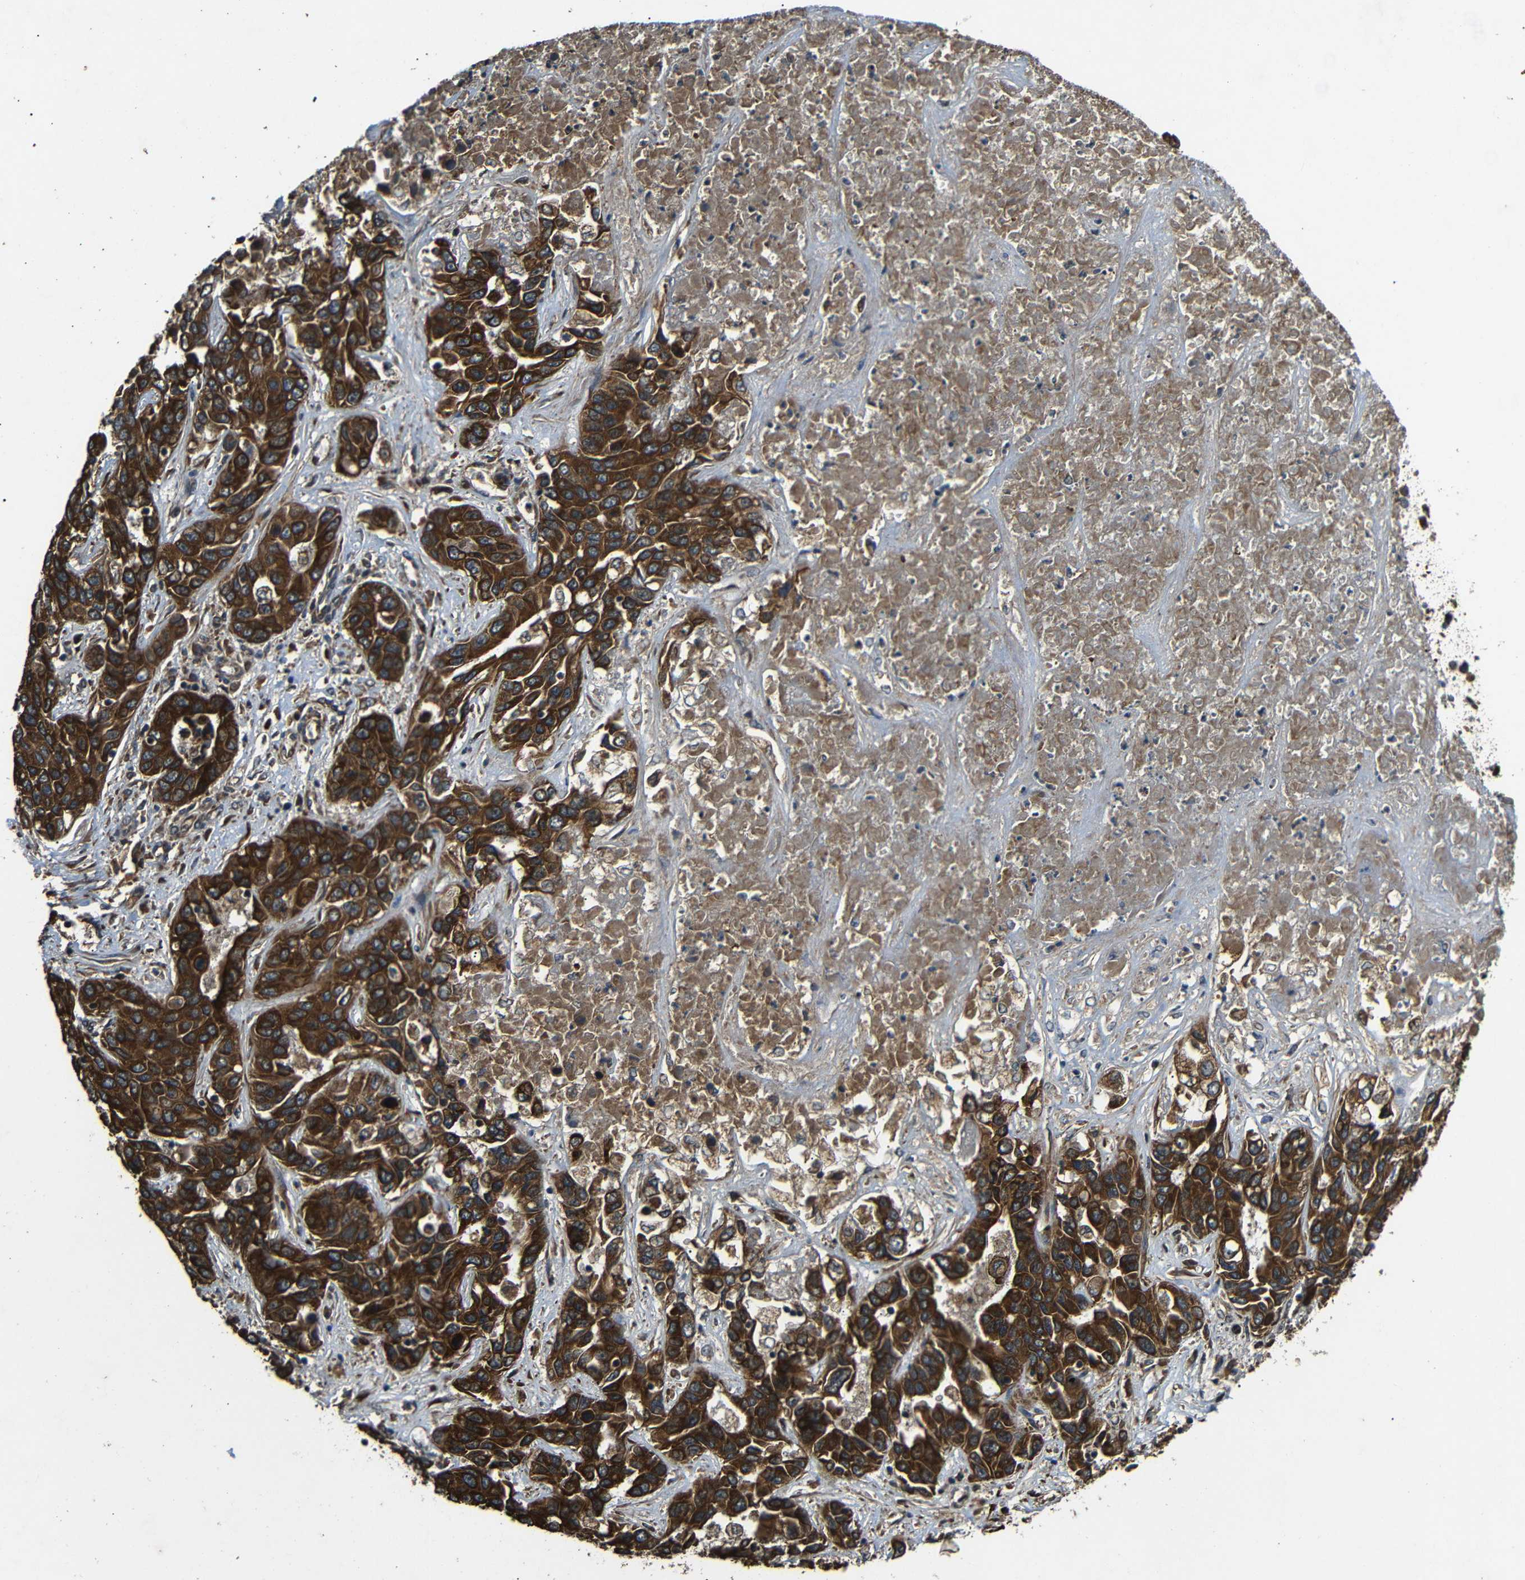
{"staining": {"intensity": "strong", "quantity": ">75%", "location": "cytoplasmic/membranous"}, "tissue": "liver cancer", "cell_type": "Tumor cells", "image_type": "cancer", "snomed": [{"axis": "morphology", "description": "Cholangiocarcinoma"}, {"axis": "topography", "description": "Liver"}], "caption": "Immunohistochemistry (IHC) (DAB) staining of liver cancer (cholangiocarcinoma) reveals strong cytoplasmic/membranous protein positivity in about >75% of tumor cells. The staining was performed using DAB to visualize the protein expression in brown, while the nuclei were stained in blue with hematoxylin (Magnification: 20x).", "gene": "TRPC1", "patient": {"sex": "female", "age": 52}}